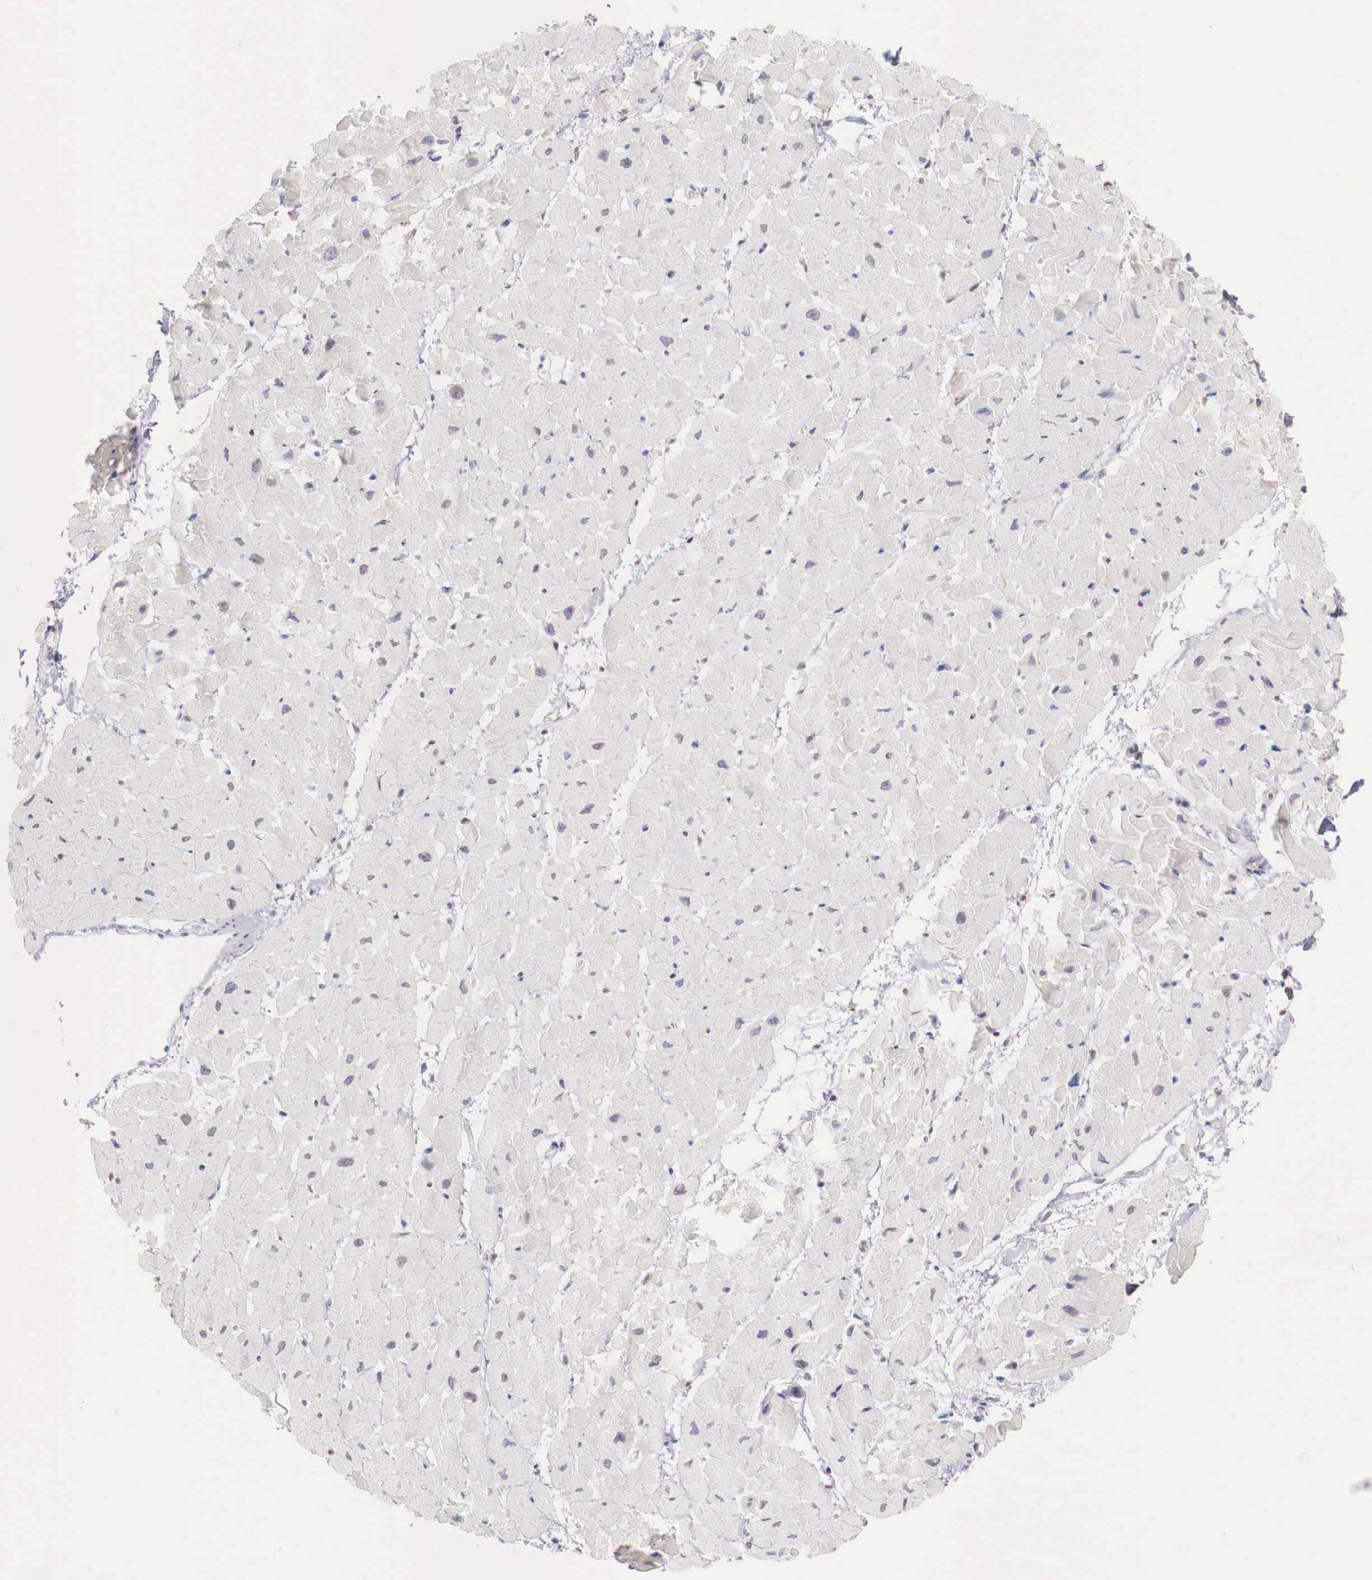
{"staining": {"intensity": "negative", "quantity": "none", "location": "none"}, "tissue": "heart muscle", "cell_type": "Cardiomyocytes", "image_type": "normal", "snomed": [{"axis": "morphology", "description": "Normal tissue, NOS"}, {"axis": "topography", "description": "Heart"}], "caption": "Cardiomyocytes show no significant protein staining in benign heart muscle. (Immunohistochemistry (ihc), brightfield microscopy, high magnification).", "gene": "XPNPEP2", "patient": {"sex": "male", "age": 45}}